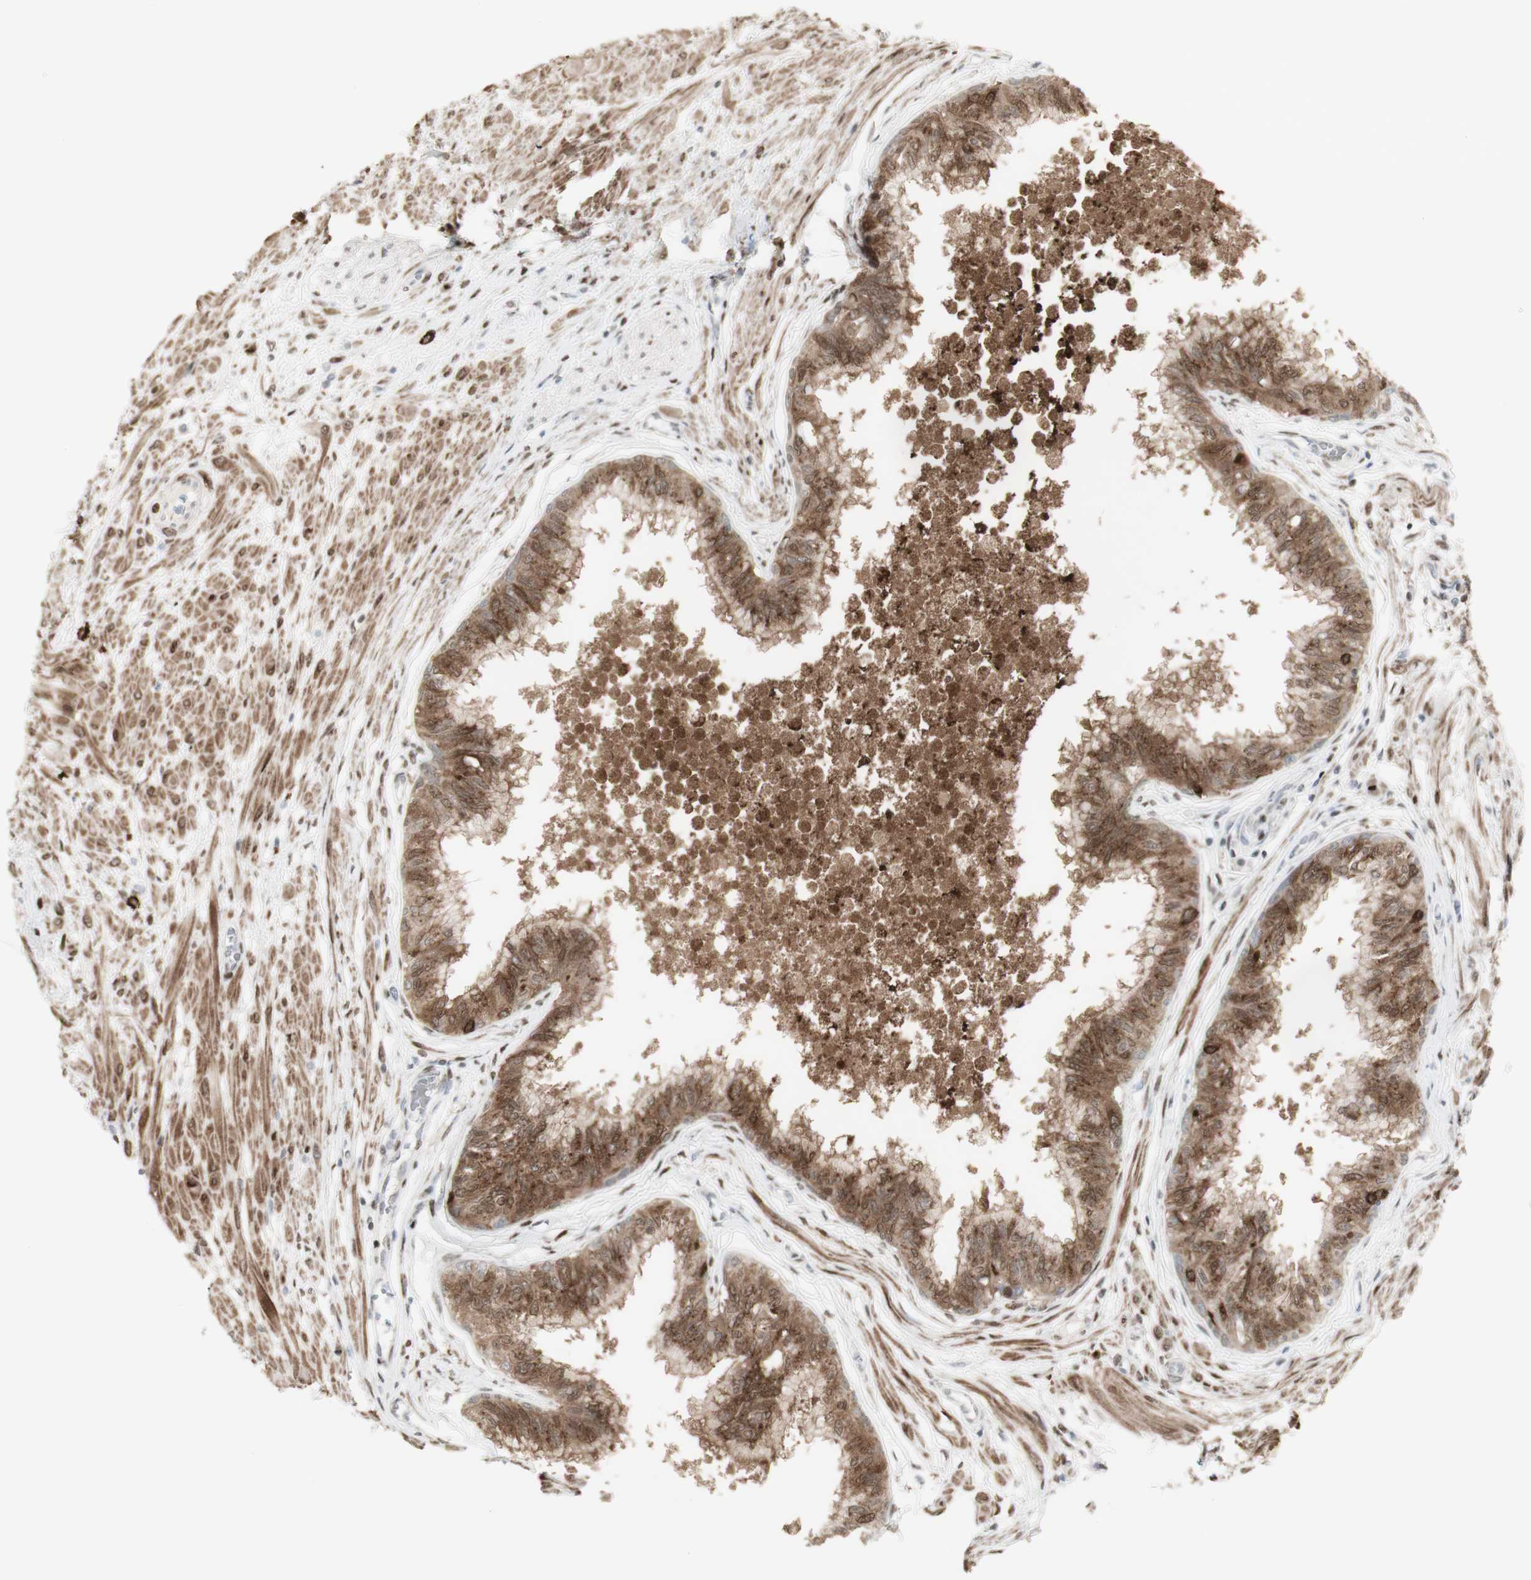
{"staining": {"intensity": "strong", "quantity": ">75%", "location": "cytoplasmic/membranous"}, "tissue": "prostate", "cell_type": "Glandular cells", "image_type": "normal", "snomed": [{"axis": "morphology", "description": "Normal tissue, NOS"}, {"axis": "topography", "description": "Prostate"}, {"axis": "topography", "description": "Seminal veicle"}], "caption": "Brown immunohistochemical staining in unremarkable human prostate reveals strong cytoplasmic/membranous positivity in approximately >75% of glandular cells. (IHC, brightfield microscopy, high magnification).", "gene": "C1orf116", "patient": {"sex": "male", "age": 60}}